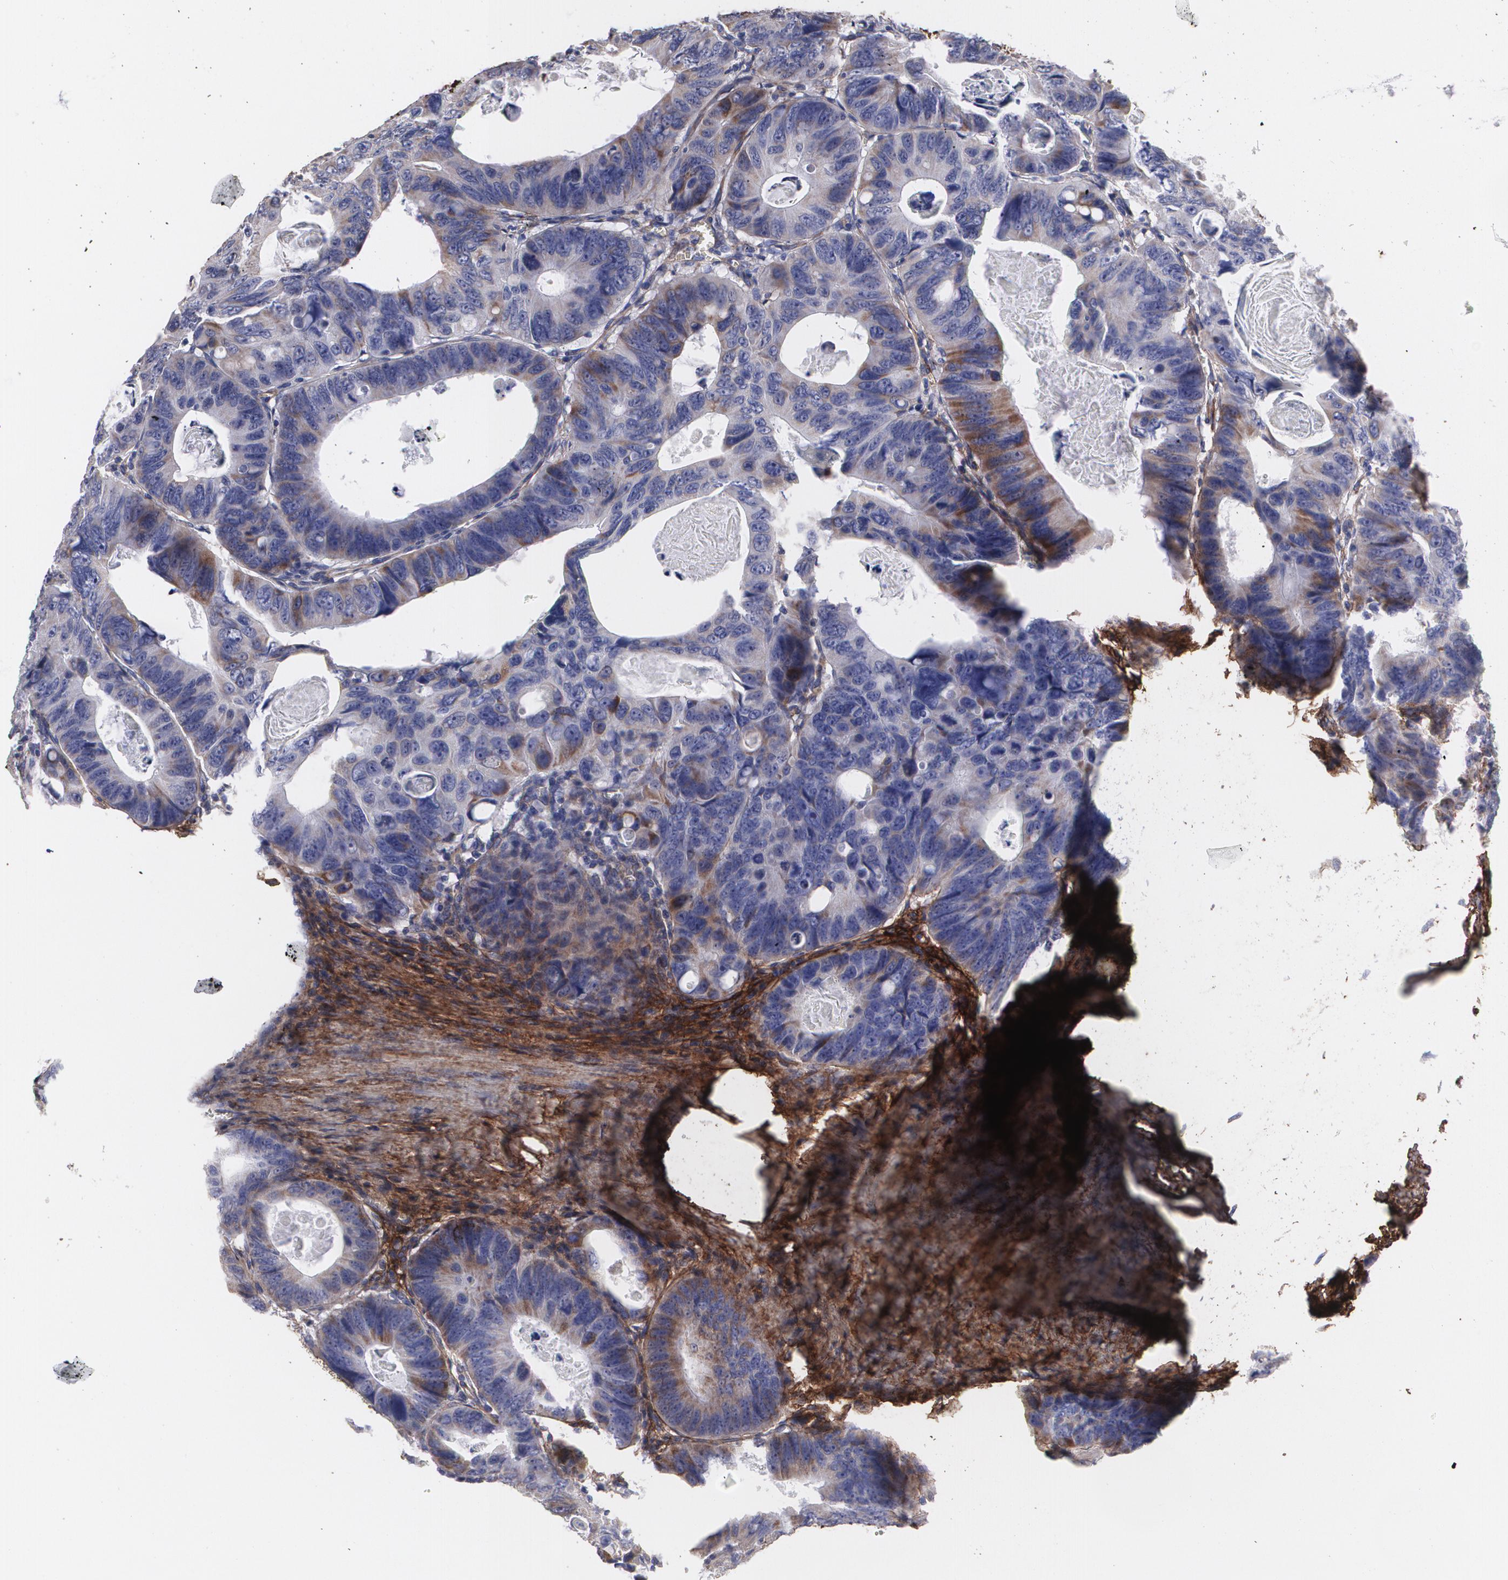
{"staining": {"intensity": "moderate", "quantity": "25%-75%", "location": "cytoplasmic/membranous"}, "tissue": "colorectal cancer", "cell_type": "Tumor cells", "image_type": "cancer", "snomed": [{"axis": "morphology", "description": "Adenocarcinoma, NOS"}, {"axis": "topography", "description": "Colon"}], "caption": "Immunohistochemical staining of colorectal cancer (adenocarcinoma) exhibits medium levels of moderate cytoplasmic/membranous protein staining in approximately 25%-75% of tumor cells. Ihc stains the protein of interest in brown and the nuclei are stained blue.", "gene": "FBLN1", "patient": {"sex": "female", "age": 55}}